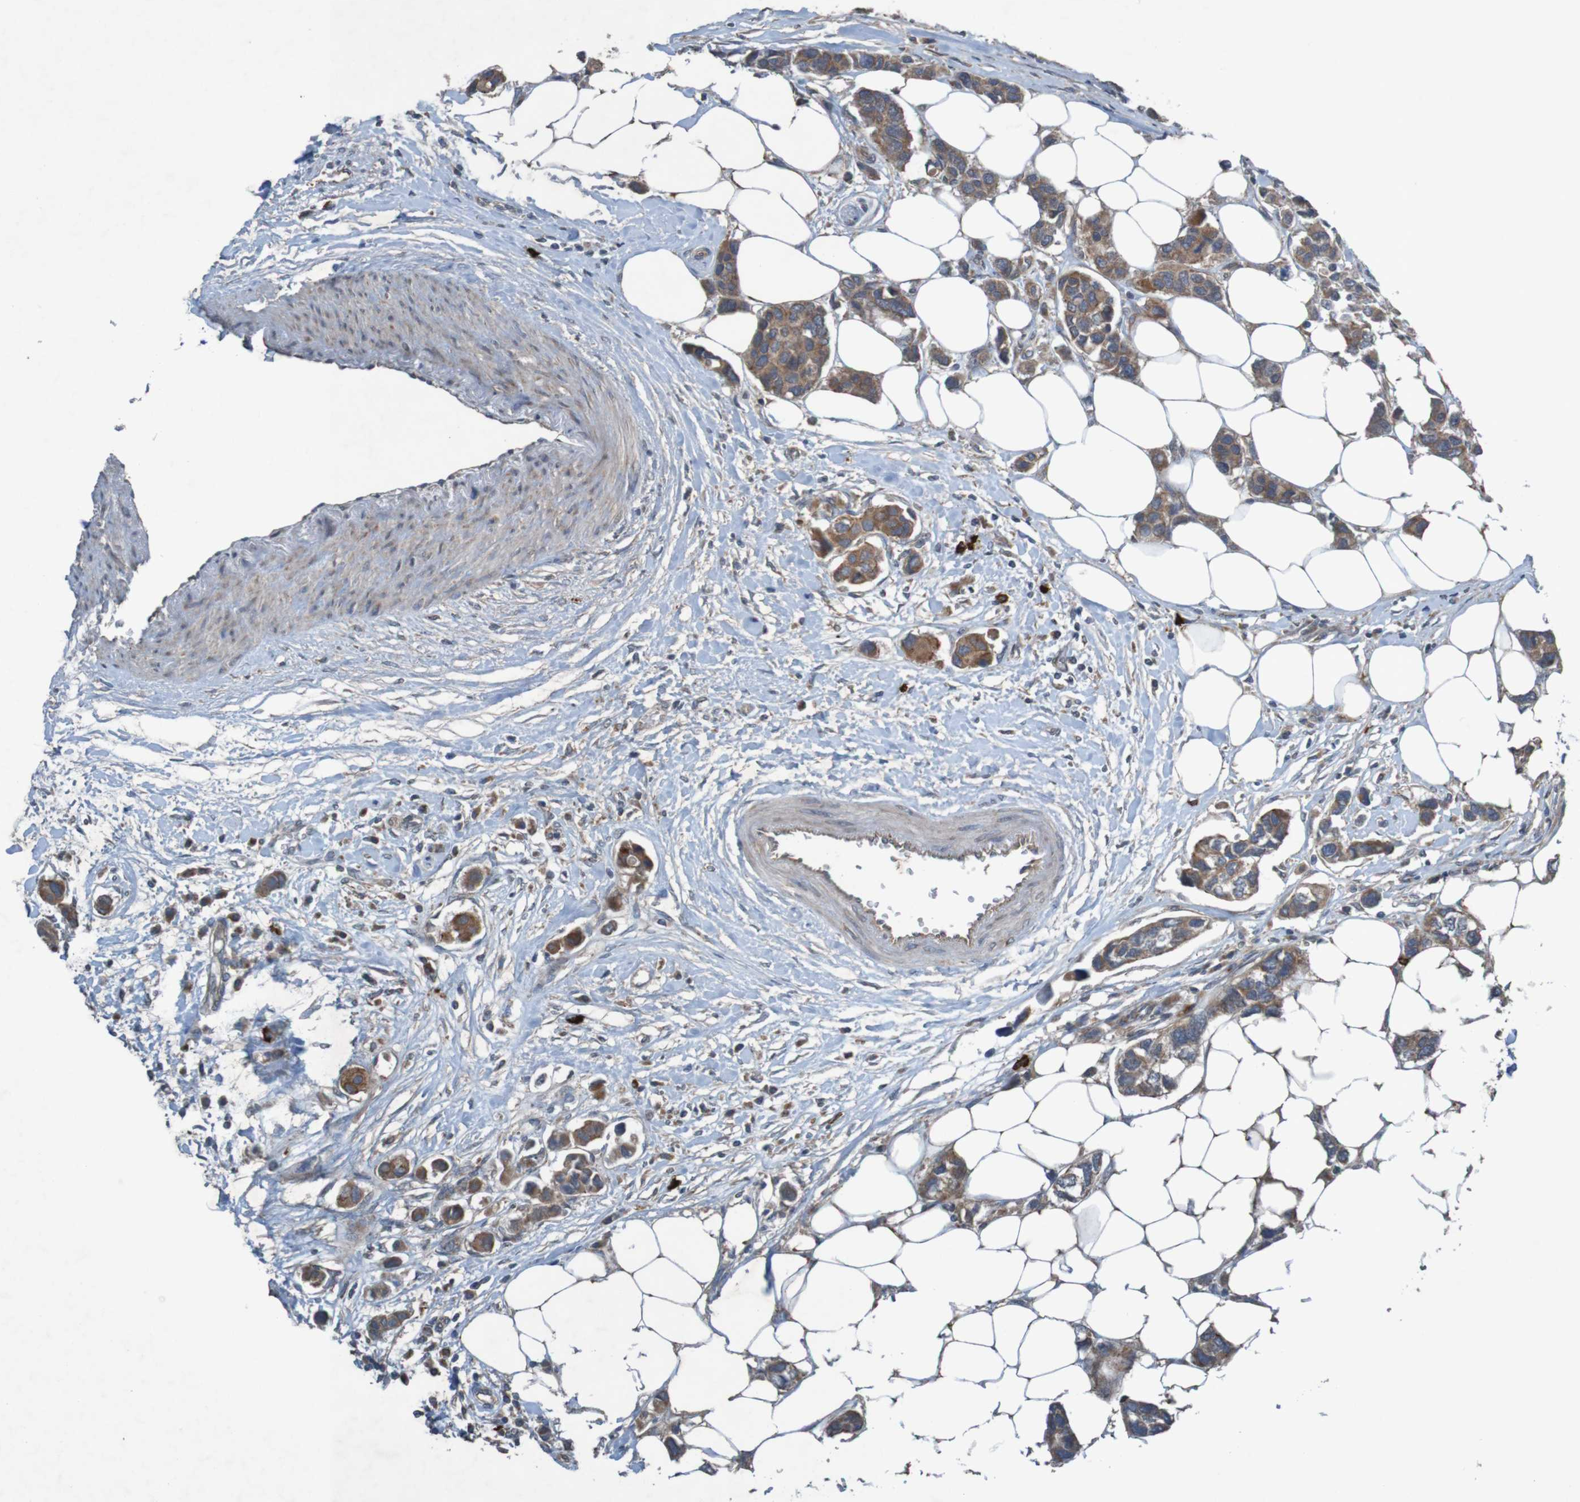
{"staining": {"intensity": "moderate", "quantity": ">75%", "location": "cytoplasmic/membranous"}, "tissue": "breast cancer", "cell_type": "Tumor cells", "image_type": "cancer", "snomed": [{"axis": "morphology", "description": "Normal tissue, NOS"}, {"axis": "morphology", "description": "Duct carcinoma"}, {"axis": "topography", "description": "Breast"}], "caption": "IHC image of human invasive ductal carcinoma (breast) stained for a protein (brown), which reveals medium levels of moderate cytoplasmic/membranous staining in about >75% of tumor cells.", "gene": "B3GAT2", "patient": {"sex": "female", "age": 50}}